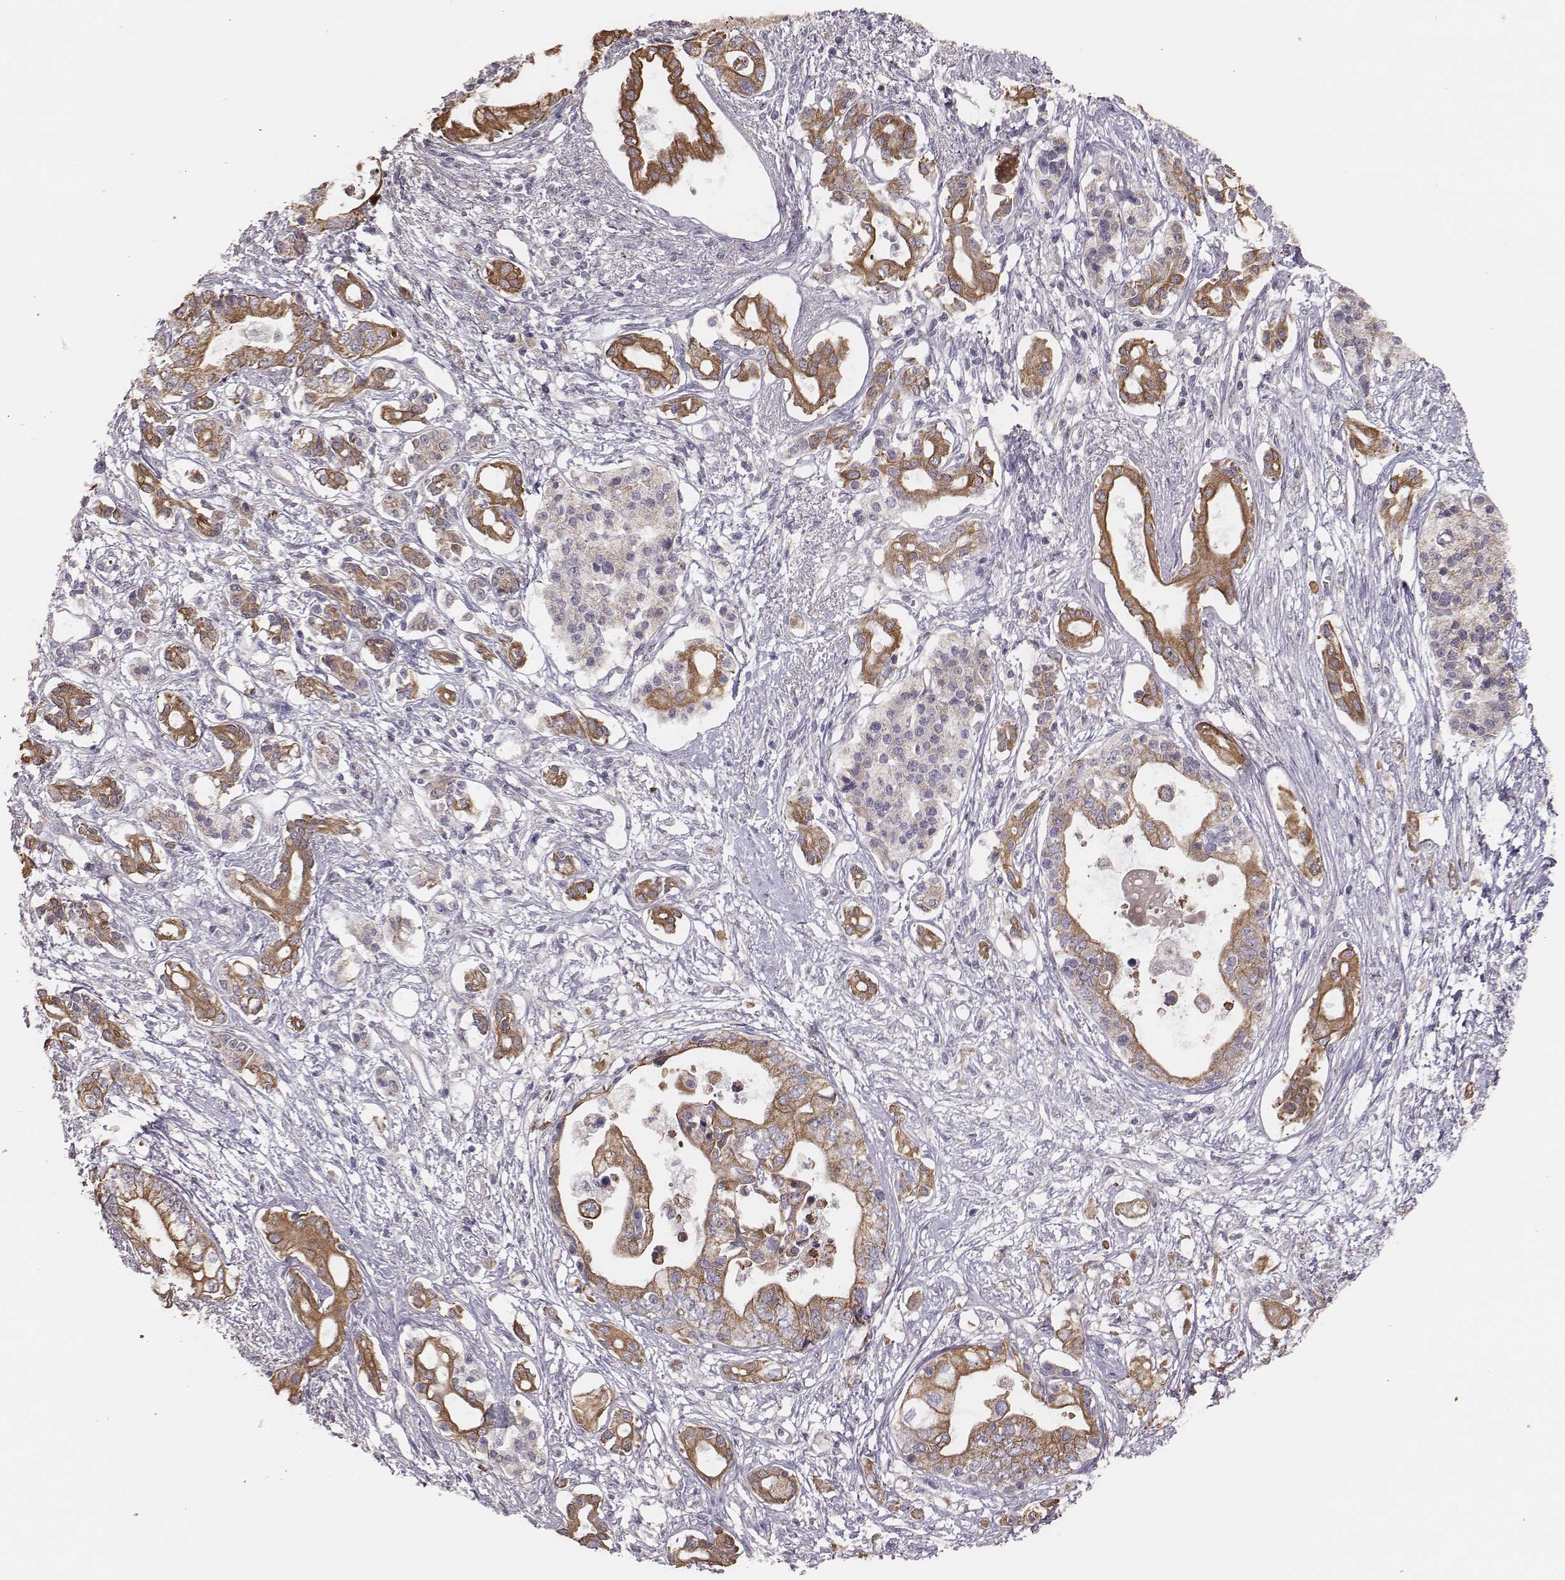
{"staining": {"intensity": "moderate", "quantity": ">75%", "location": "cytoplasmic/membranous"}, "tissue": "pancreatic cancer", "cell_type": "Tumor cells", "image_type": "cancer", "snomed": [{"axis": "morphology", "description": "Adenocarcinoma, NOS"}, {"axis": "topography", "description": "Pancreas"}], "caption": "A medium amount of moderate cytoplasmic/membranous staining is seen in approximately >75% of tumor cells in pancreatic cancer (adenocarcinoma) tissue. The staining is performed using DAB (3,3'-diaminobenzidine) brown chromogen to label protein expression. The nuclei are counter-stained blue using hematoxylin.", "gene": "HAVCR1", "patient": {"sex": "female", "age": 63}}